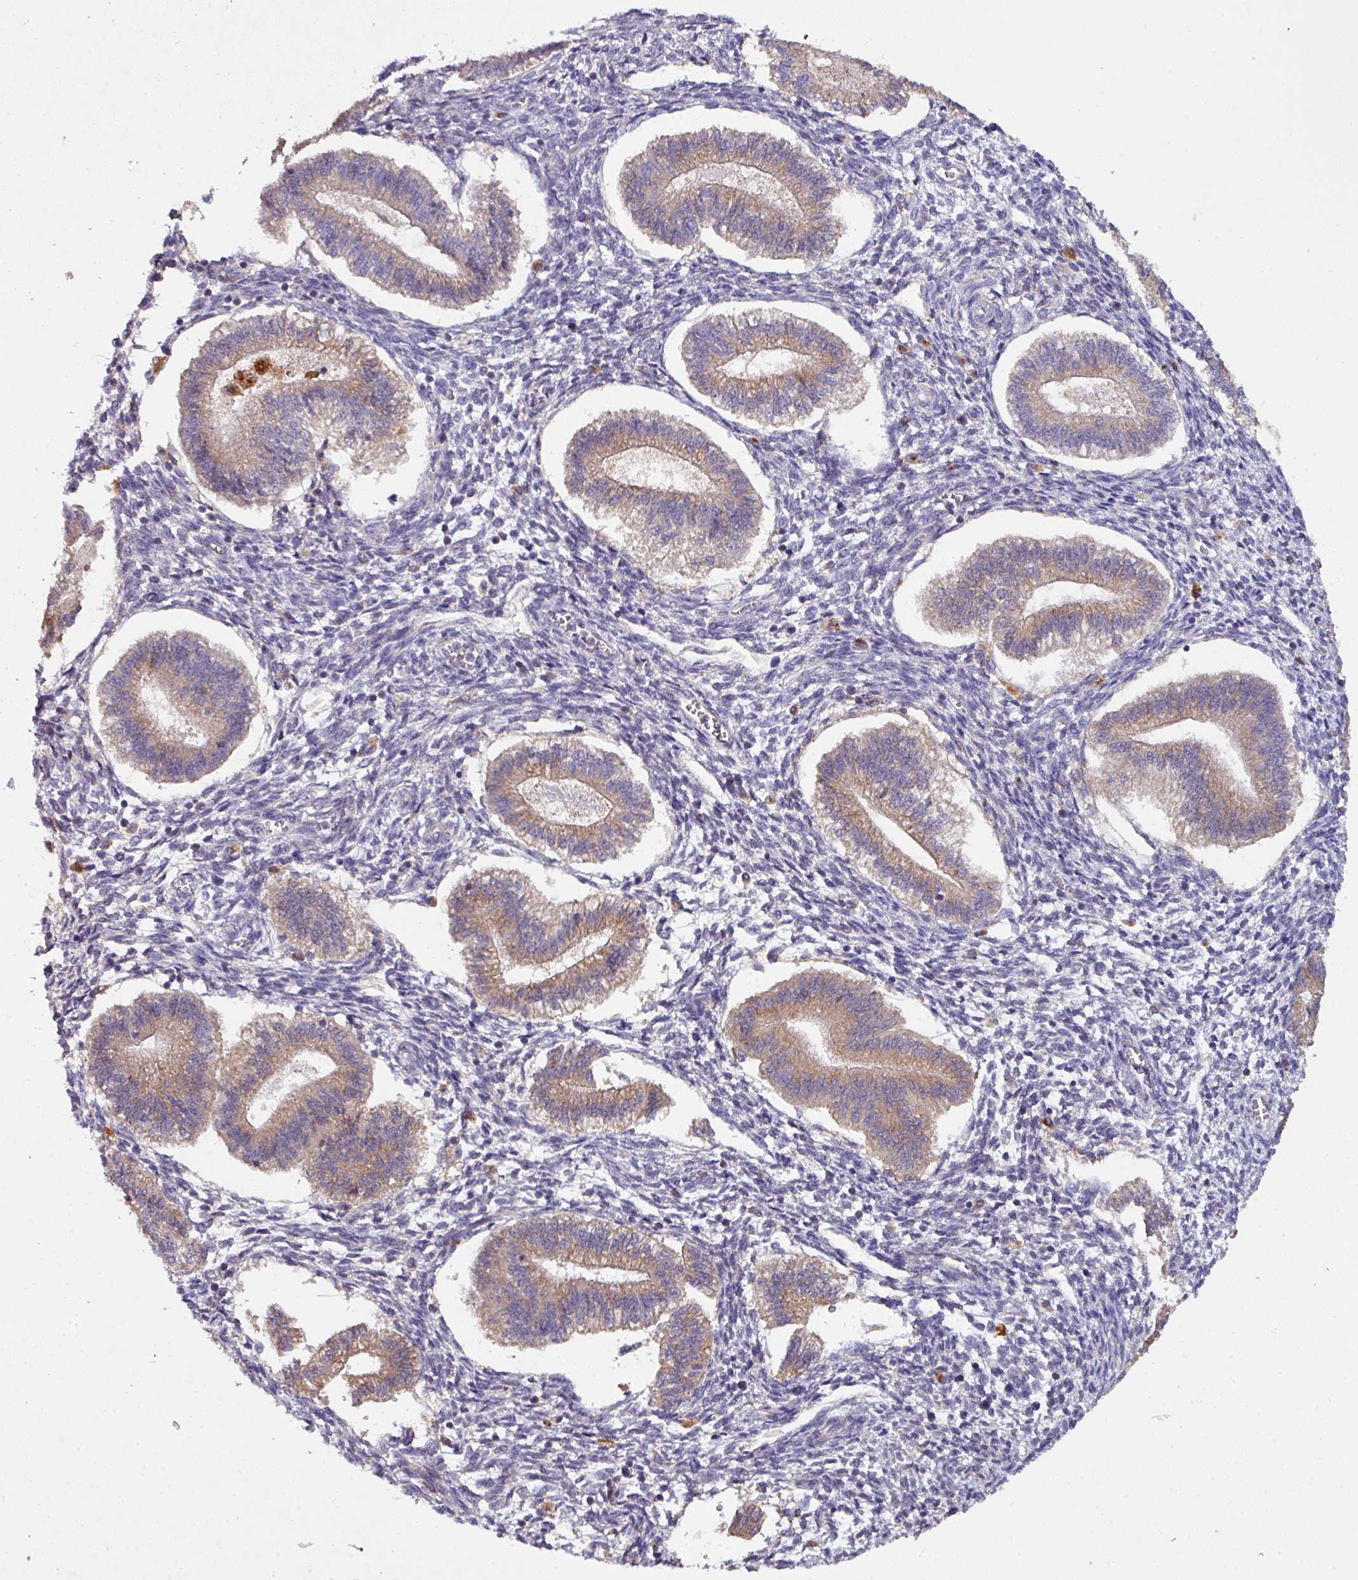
{"staining": {"intensity": "negative", "quantity": "none", "location": "none"}, "tissue": "endometrium", "cell_type": "Cells in endometrial stroma", "image_type": "normal", "snomed": [{"axis": "morphology", "description": "Normal tissue, NOS"}, {"axis": "topography", "description": "Endometrium"}], "caption": "Immunohistochemical staining of normal endometrium reveals no significant positivity in cells in endometrial stroma. (Brightfield microscopy of DAB immunohistochemistry at high magnification).", "gene": "AEBP2", "patient": {"sex": "female", "age": 25}}